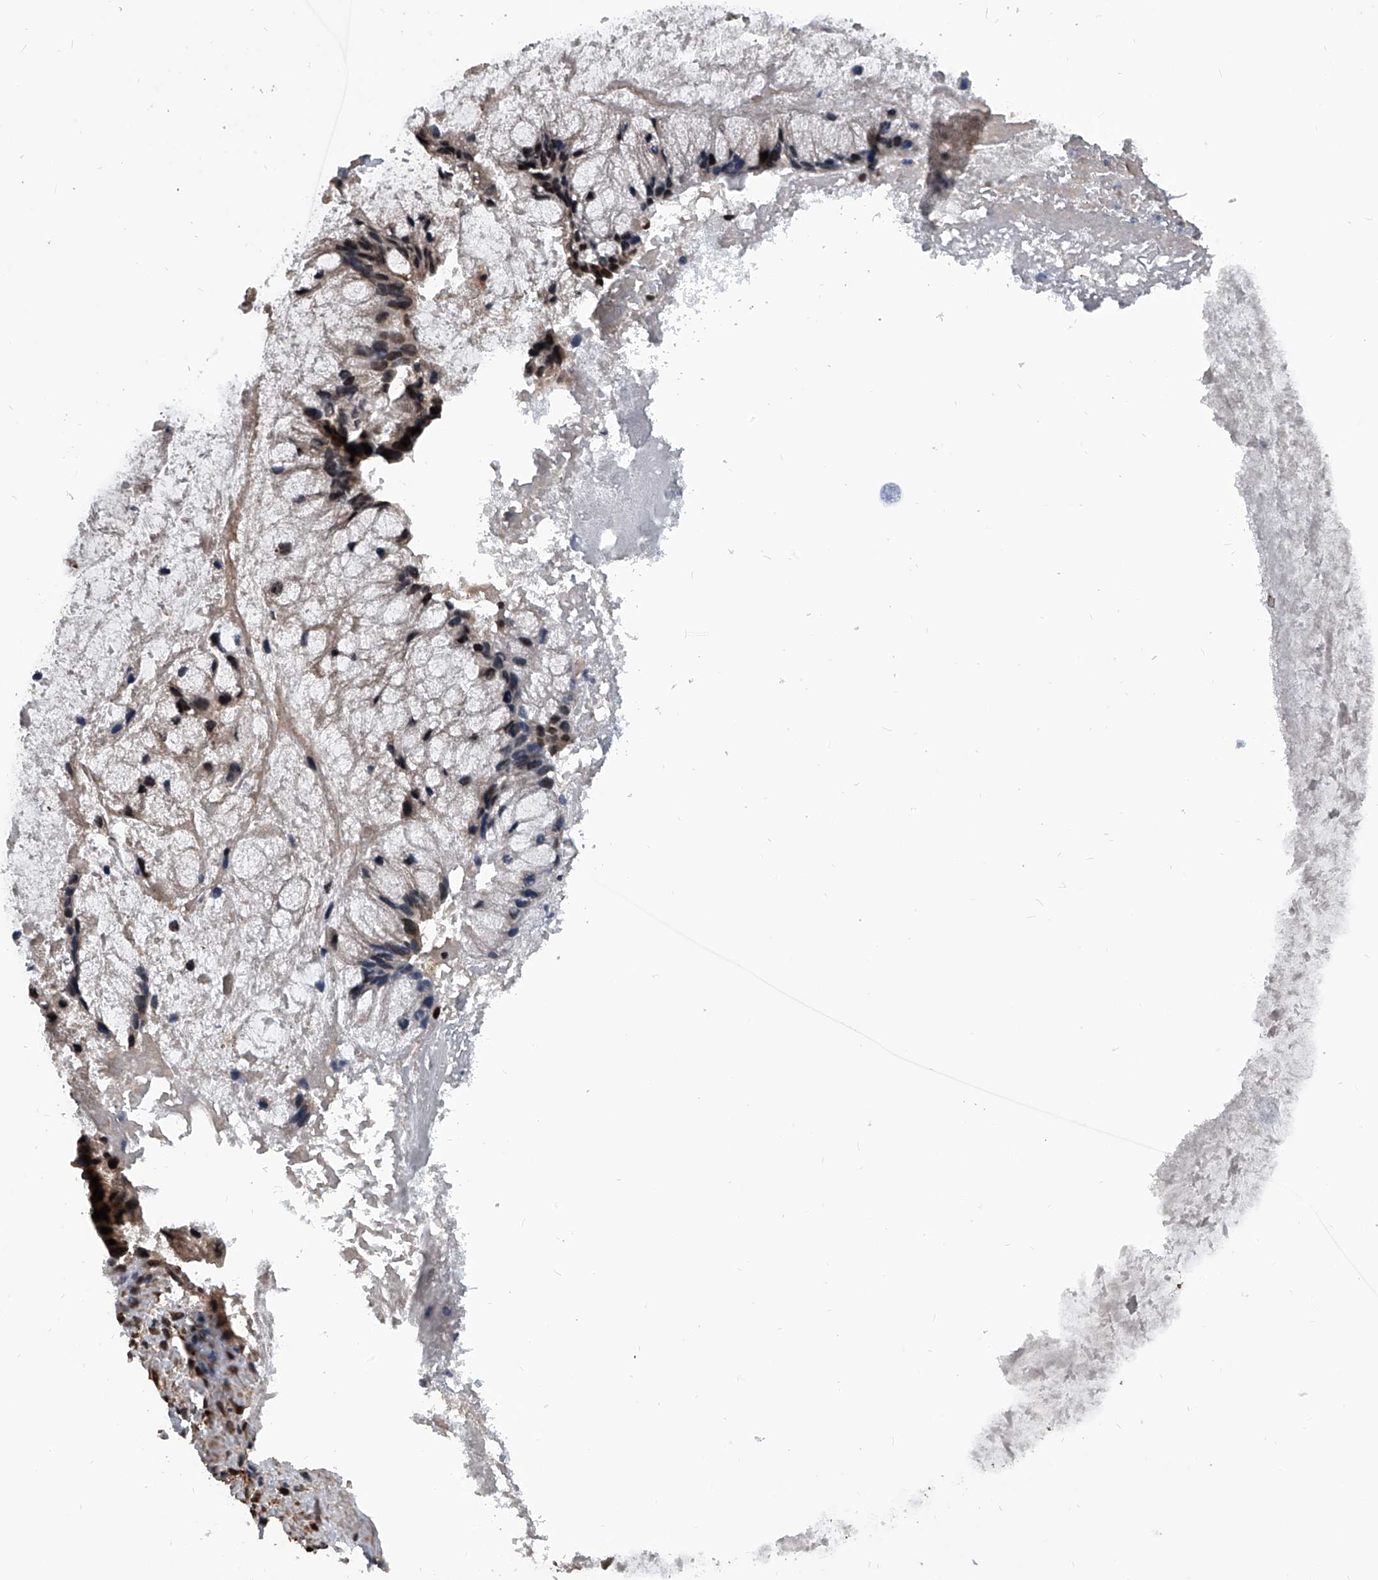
{"staining": {"intensity": "moderate", "quantity": "25%-75%", "location": "cytoplasmic/membranous,nuclear"}, "tissue": "ovarian cancer", "cell_type": "Tumor cells", "image_type": "cancer", "snomed": [{"axis": "morphology", "description": "Cystadenocarcinoma, mucinous, NOS"}, {"axis": "topography", "description": "Ovary"}], "caption": "Immunohistochemistry of human mucinous cystadenocarcinoma (ovarian) demonstrates medium levels of moderate cytoplasmic/membranous and nuclear positivity in about 25%-75% of tumor cells. Immunohistochemistry (ihc) stains the protein in brown and the nuclei are stained blue.", "gene": "FKBP5", "patient": {"sex": "female", "age": 37}}